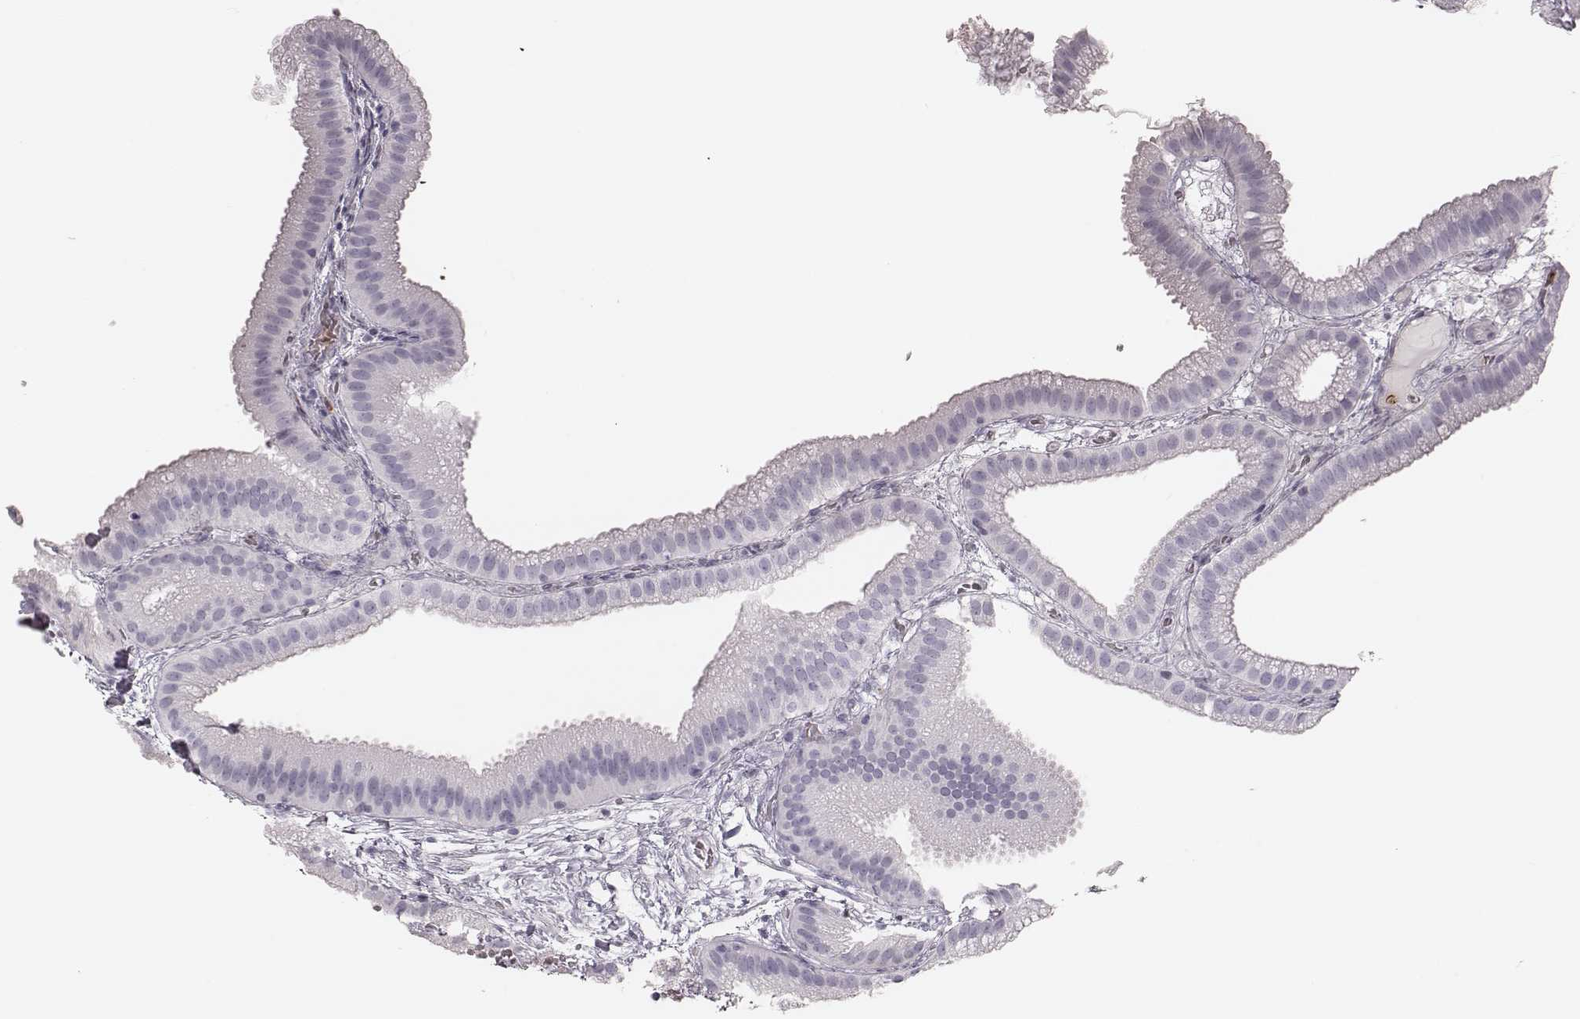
{"staining": {"intensity": "negative", "quantity": "none", "location": "none"}, "tissue": "gallbladder", "cell_type": "Glandular cells", "image_type": "normal", "snomed": [{"axis": "morphology", "description": "Normal tissue, NOS"}, {"axis": "topography", "description": "Gallbladder"}], "caption": "Glandular cells are negative for brown protein staining in normal gallbladder. The staining was performed using DAB (3,3'-diaminobenzidine) to visualize the protein expression in brown, while the nuclei were stained in blue with hematoxylin (Magnification: 20x).", "gene": "ELANE", "patient": {"sex": "female", "age": 63}}